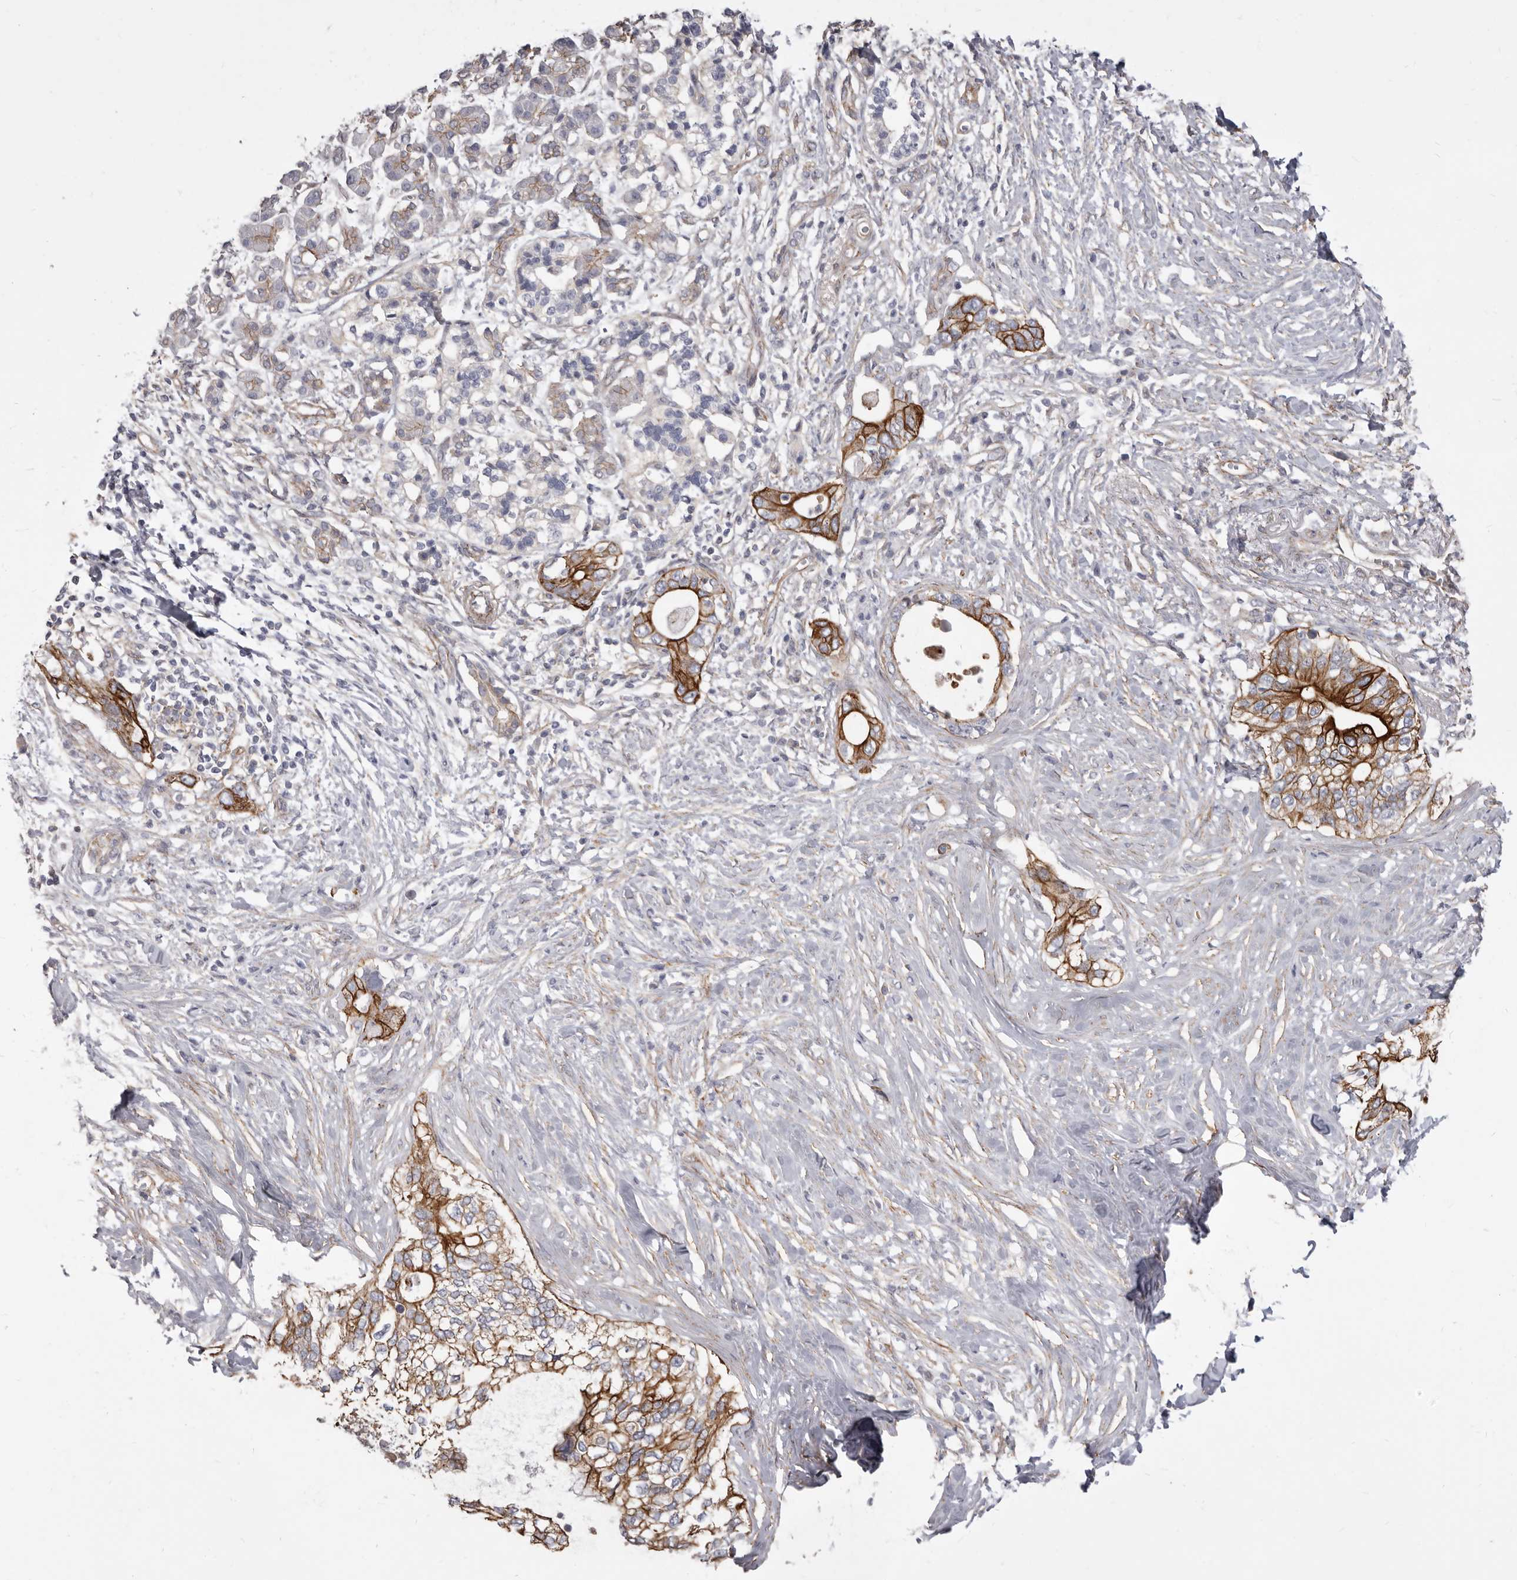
{"staining": {"intensity": "strong", "quantity": "25%-75%", "location": "cytoplasmic/membranous"}, "tissue": "pancreatic cancer", "cell_type": "Tumor cells", "image_type": "cancer", "snomed": [{"axis": "morphology", "description": "Normal tissue, NOS"}, {"axis": "morphology", "description": "Adenocarcinoma, NOS"}, {"axis": "topography", "description": "Pancreas"}, {"axis": "topography", "description": "Peripheral nerve tissue"}], "caption": "Strong cytoplasmic/membranous expression for a protein is seen in about 25%-75% of tumor cells of adenocarcinoma (pancreatic) using immunohistochemistry (IHC).", "gene": "P2RX6", "patient": {"sex": "male", "age": 59}}